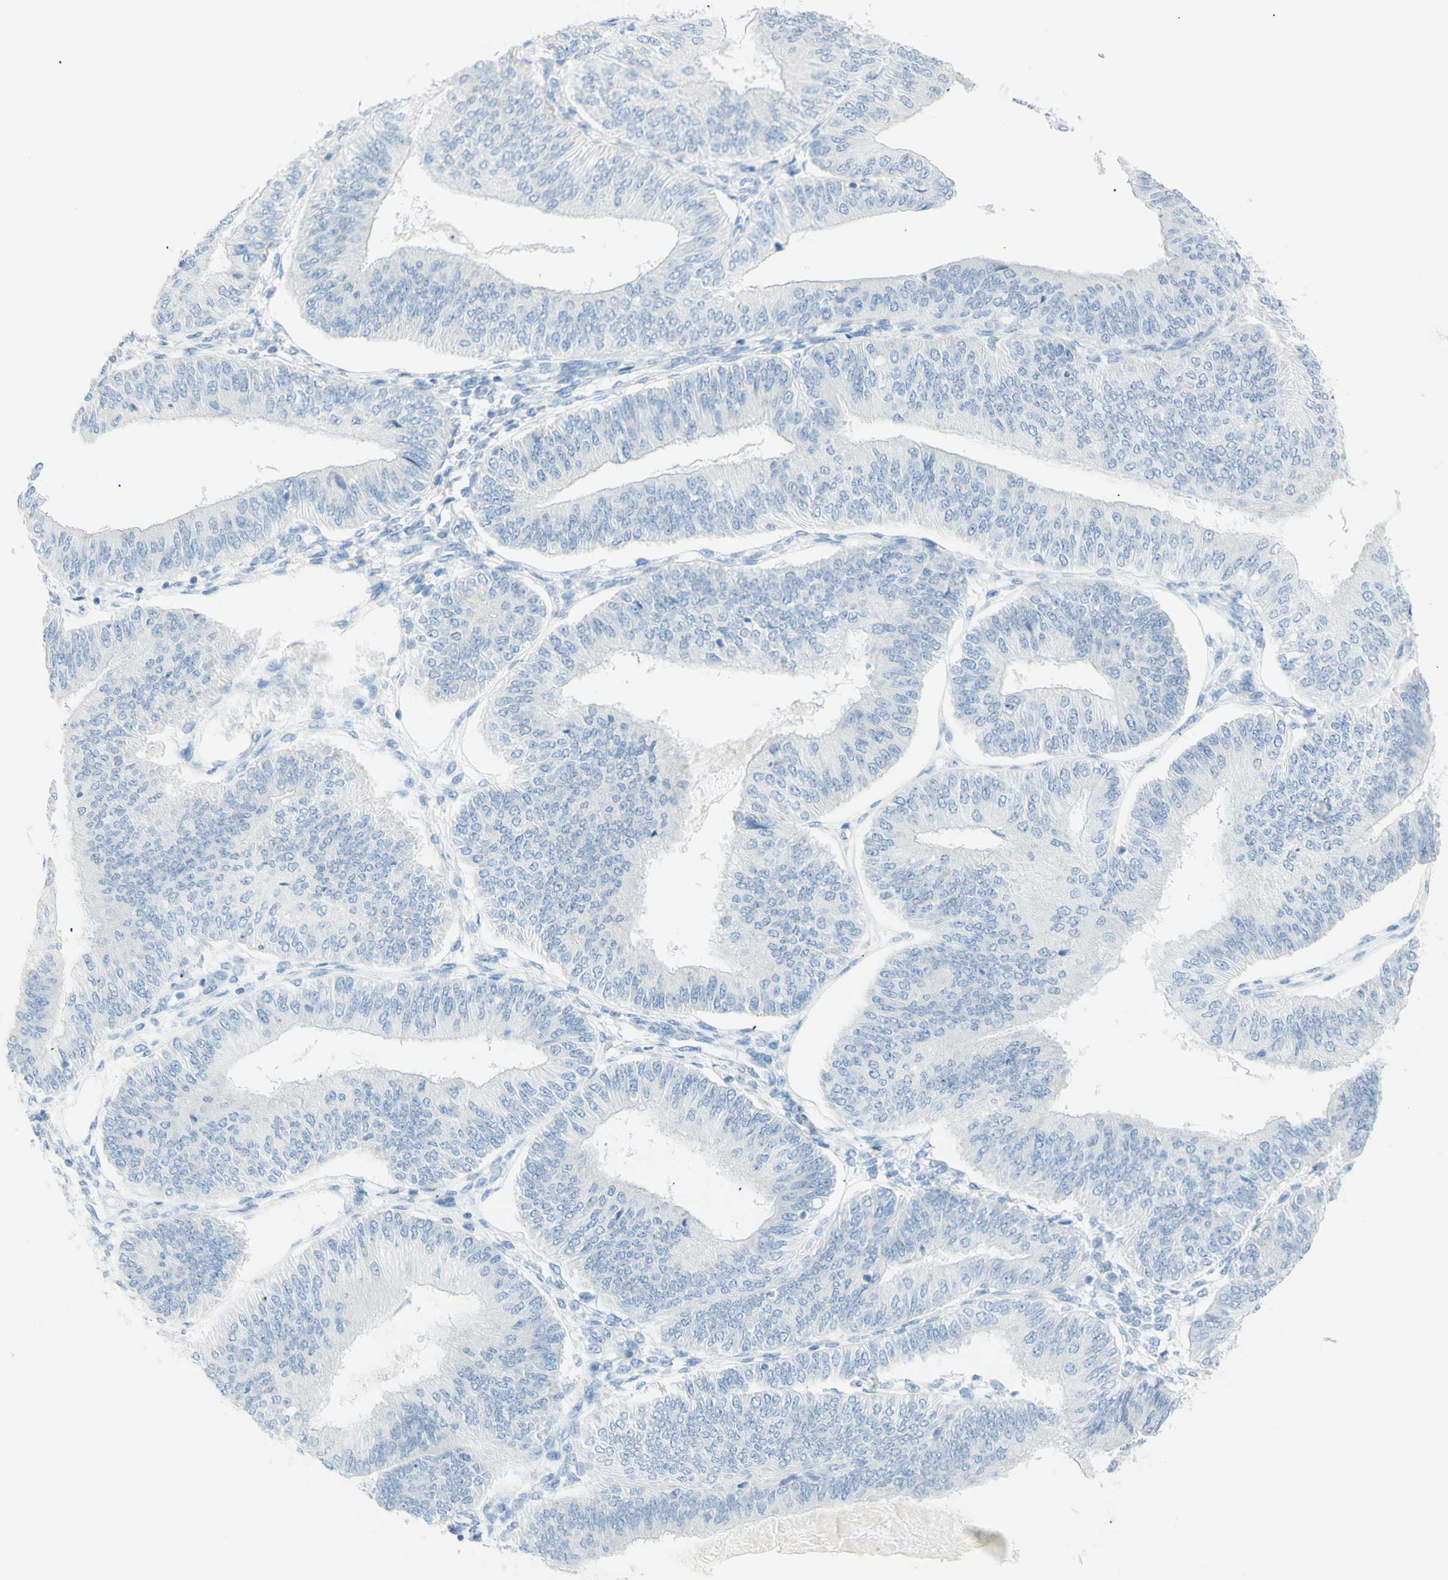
{"staining": {"intensity": "negative", "quantity": "none", "location": "none"}, "tissue": "endometrial cancer", "cell_type": "Tumor cells", "image_type": "cancer", "snomed": [{"axis": "morphology", "description": "Adenocarcinoma, NOS"}, {"axis": "topography", "description": "Endometrium"}], "caption": "Immunohistochemistry of human adenocarcinoma (endometrial) shows no expression in tumor cells.", "gene": "LETM1", "patient": {"sex": "female", "age": 58}}